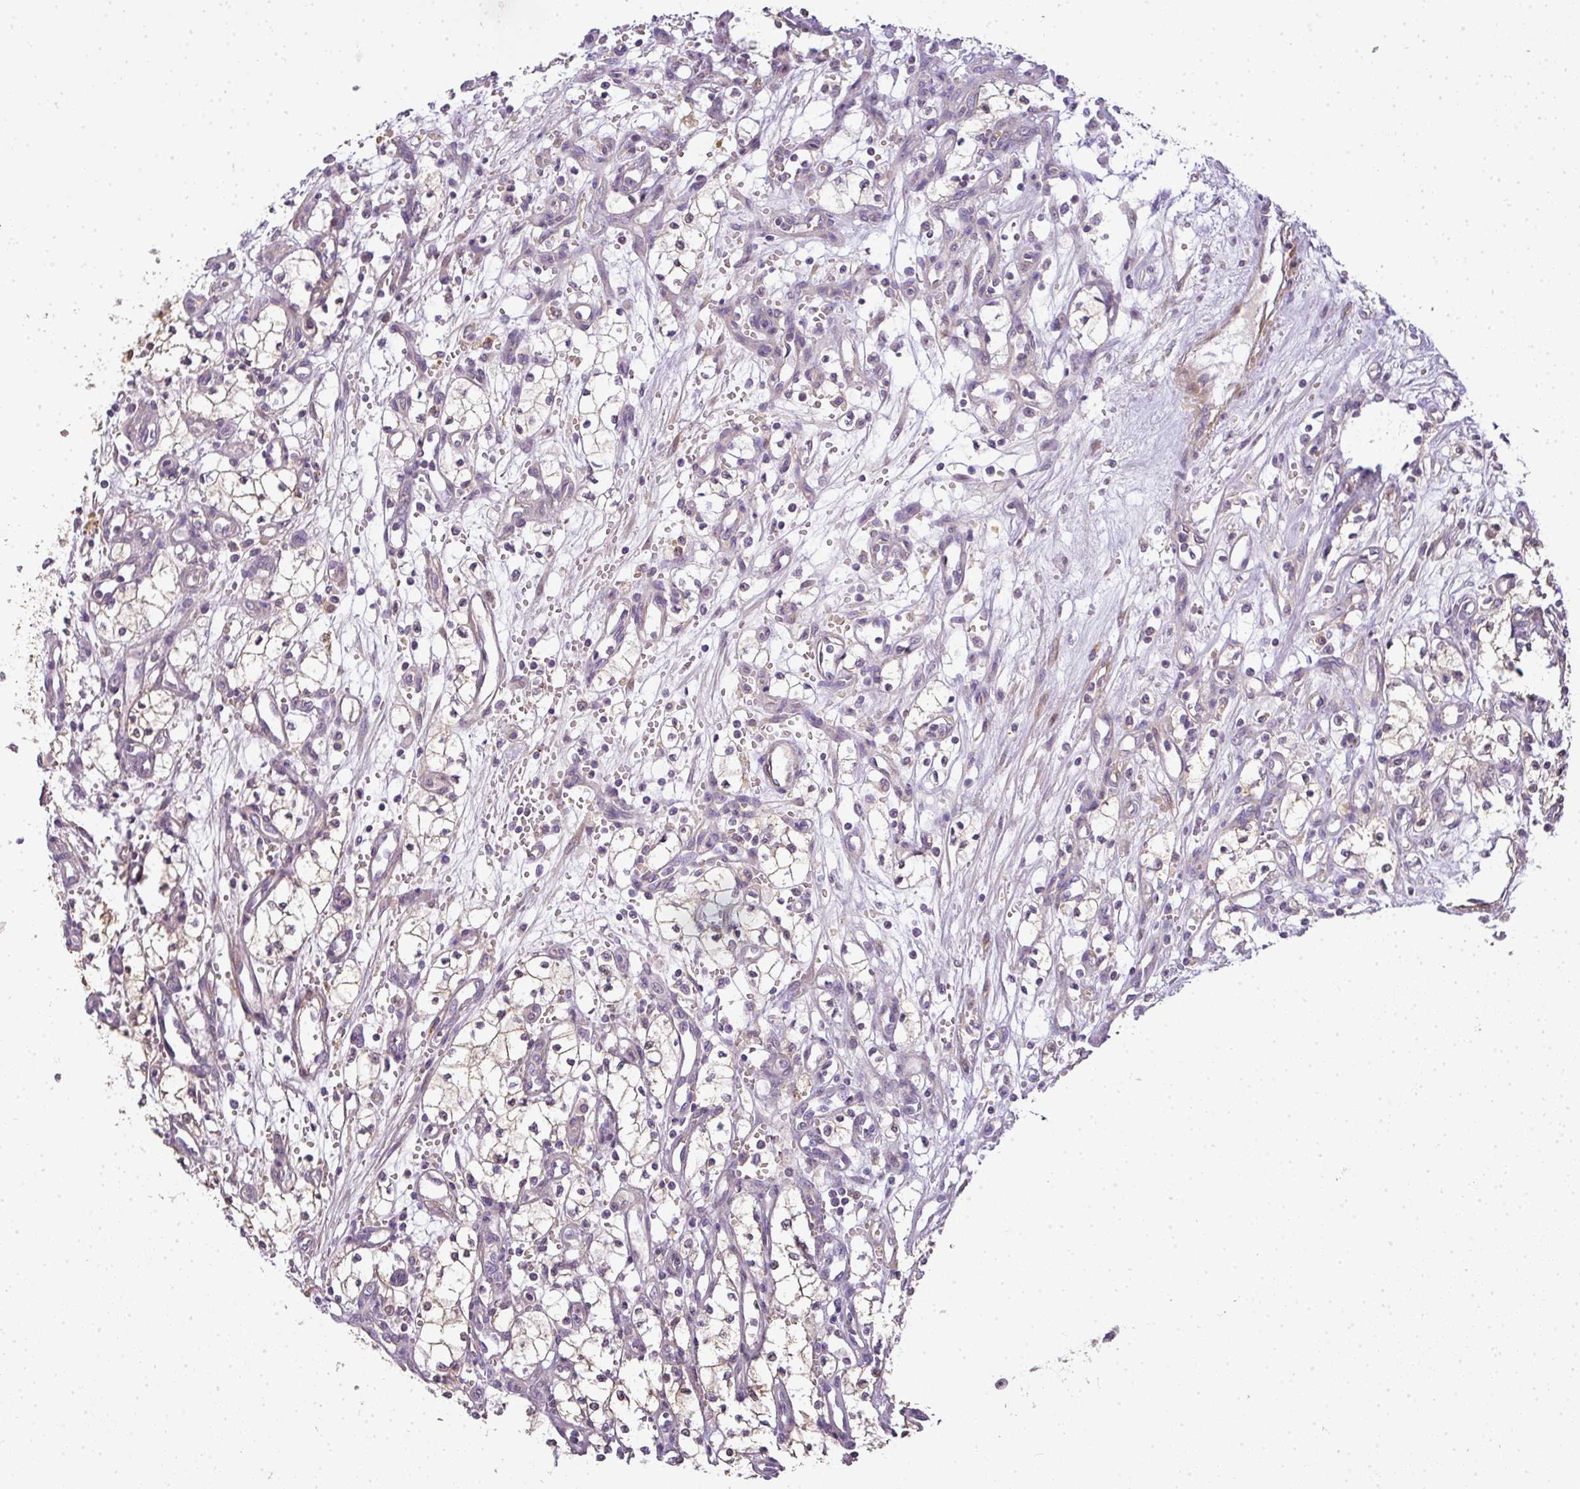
{"staining": {"intensity": "moderate", "quantity": "<25%", "location": "cytoplasmic/membranous"}, "tissue": "renal cancer", "cell_type": "Tumor cells", "image_type": "cancer", "snomed": [{"axis": "morphology", "description": "Adenocarcinoma, NOS"}, {"axis": "topography", "description": "Kidney"}], "caption": "Immunohistochemistry (DAB (3,3'-diaminobenzidine)) staining of human adenocarcinoma (renal) demonstrates moderate cytoplasmic/membranous protein expression in approximately <25% of tumor cells.", "gene": "ADH5", "patient": {"sex": "male", "age": 59}}